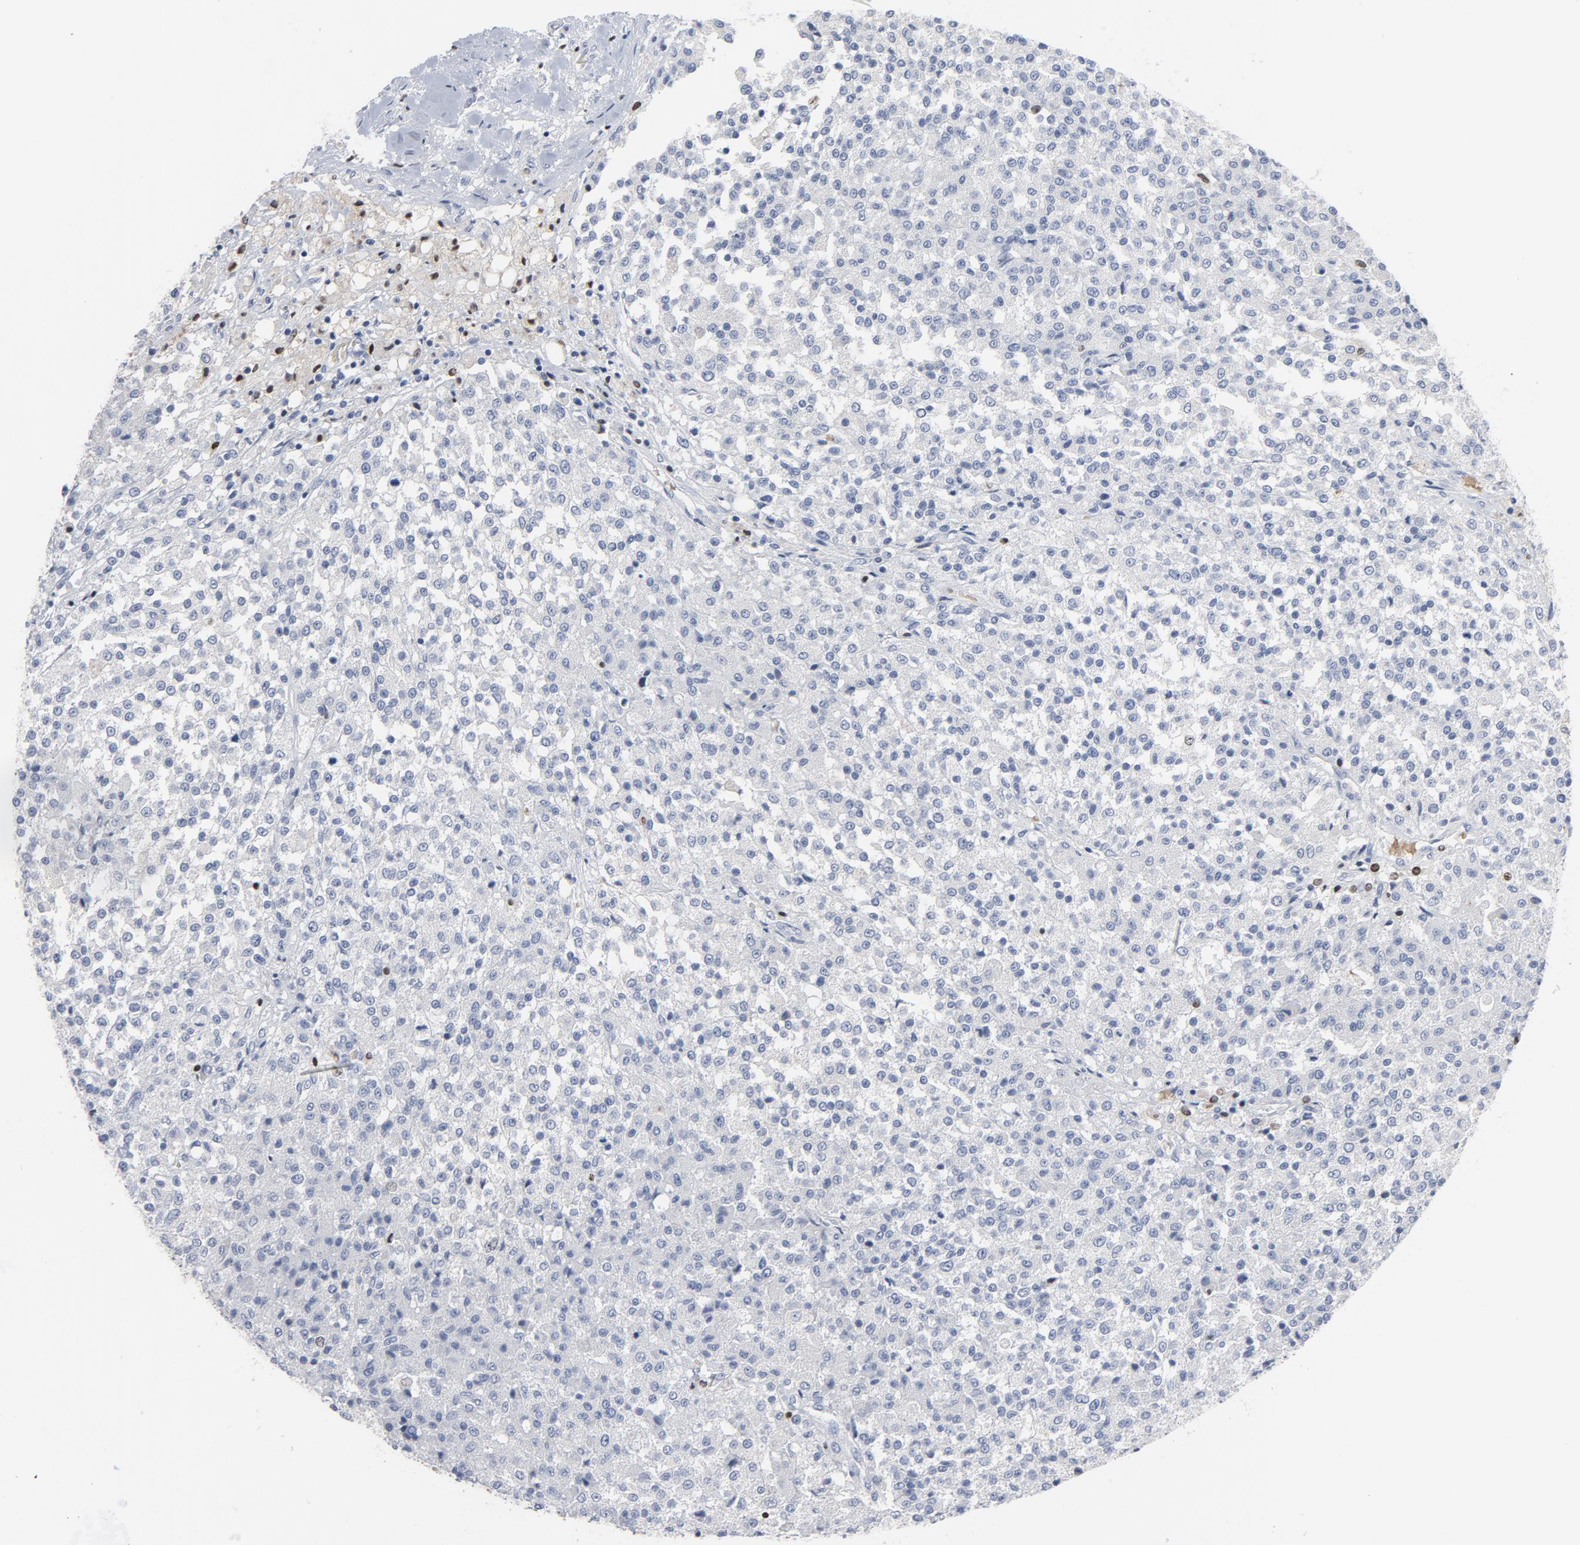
{"staining": {"intensity": "negative", "quantity": "none", "location": "none"}, "tissue": "testis cancer", "cell_type": "Tumor cells", "image_type": "cancer", "snomed": [{"axis": "morphology", "description": "Seminoma, NOS"}, {"axis": "topography", "description": "Testis"}], "caption": "Immunohistochemistry of testis seminoma demonstrates no positivity in tumor cells.", "gene": "SPI1", "patient": {"sex": "male", "age": 59}}